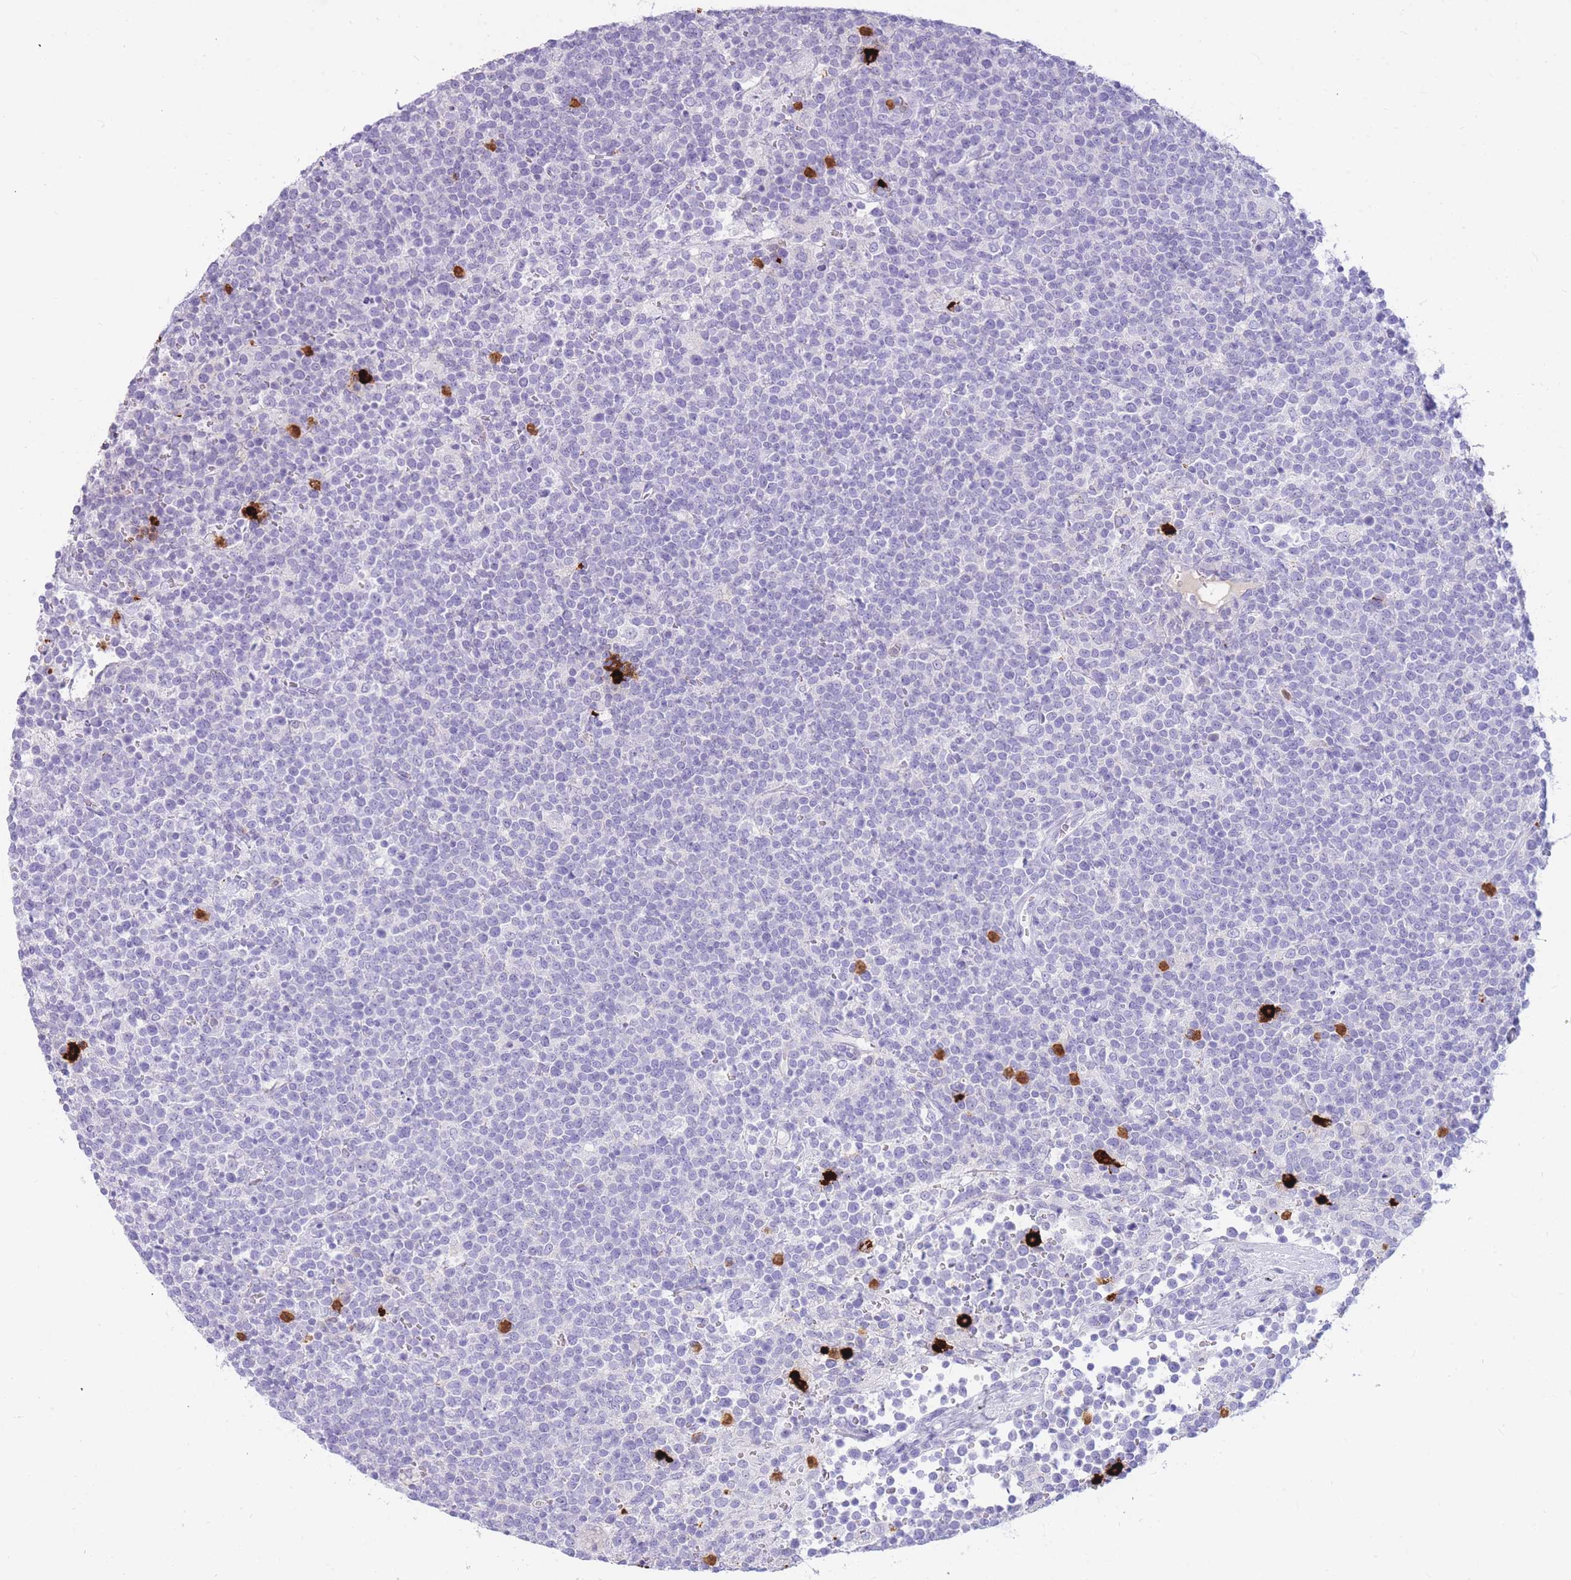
{"staining": {"intensity": "negative", "quantity": "none", "location": "none"}, "tissue": "lymphoma", "cell_type": "Tumor cells", "image_type": "cancer", "snomed": [{"axis": "morphology", "description": "Malignant lymphoma, non-Hodgkin's type, High grade"}, {"axis": "topography", "description": "Lymph node"}], "caption": "Protein analysis of high-grade malignant lymphoma, non-Hodgkin's type demonstrates no significant positivity in tumor cells.", "gene": "TPSAB1", "patient": {"sex": "male", "age": 61}}